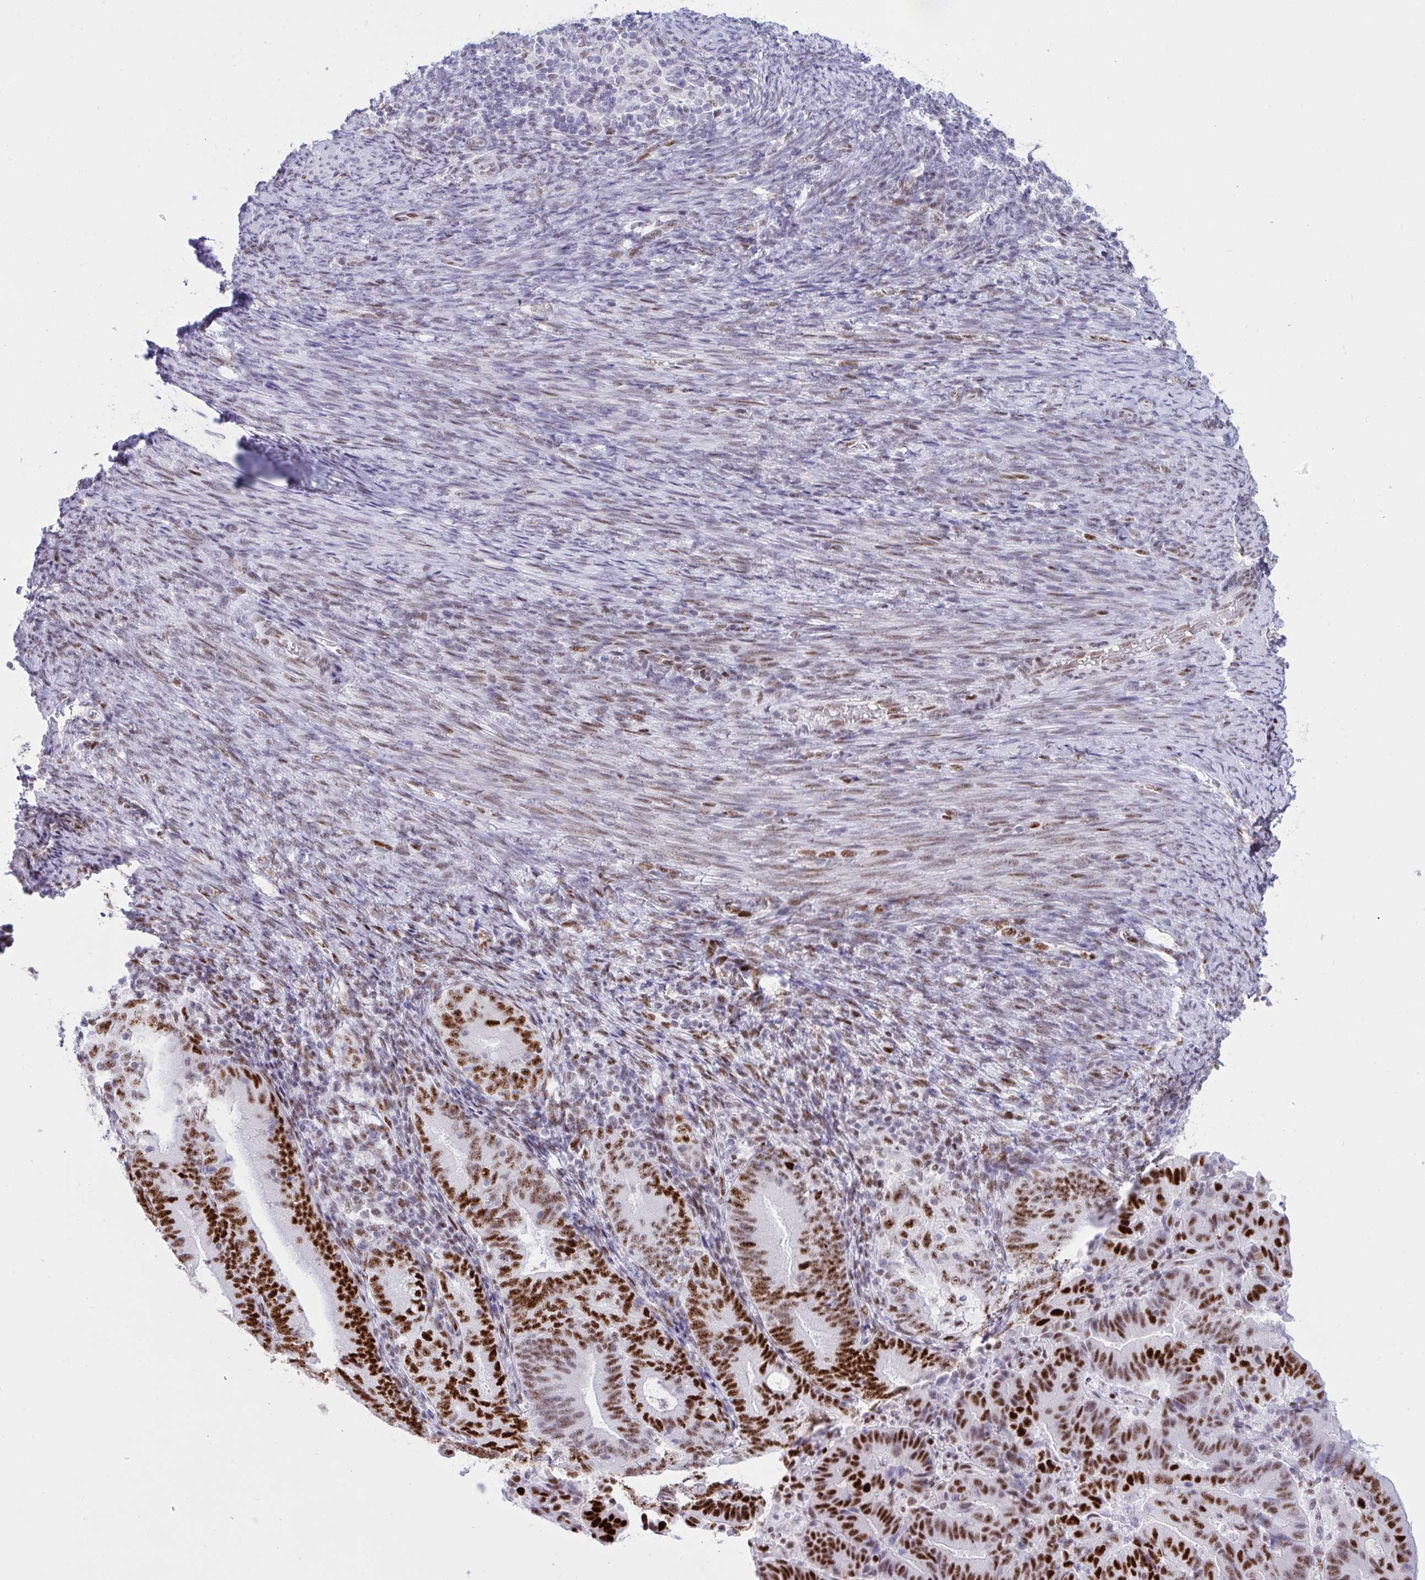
{"staining": {"intensity": "strong", "quantity": ">75%", "location": "nuclear"}, "tissue": "endometrial cancer", "cell_type": "Tumor cells", "image_type": "cancer", "snomed": [{"axis": "morphology", "description": "Adenocarcinoma, NOS"}, {"axis": "topography", "description": "Endometrium"}], "caption": "Tumor cells reveal strong nuclear expression in about >75% of cells in endometrial cancer.", "gene": "IKZF2", "patient": {"sex": "female", "age": 70}}